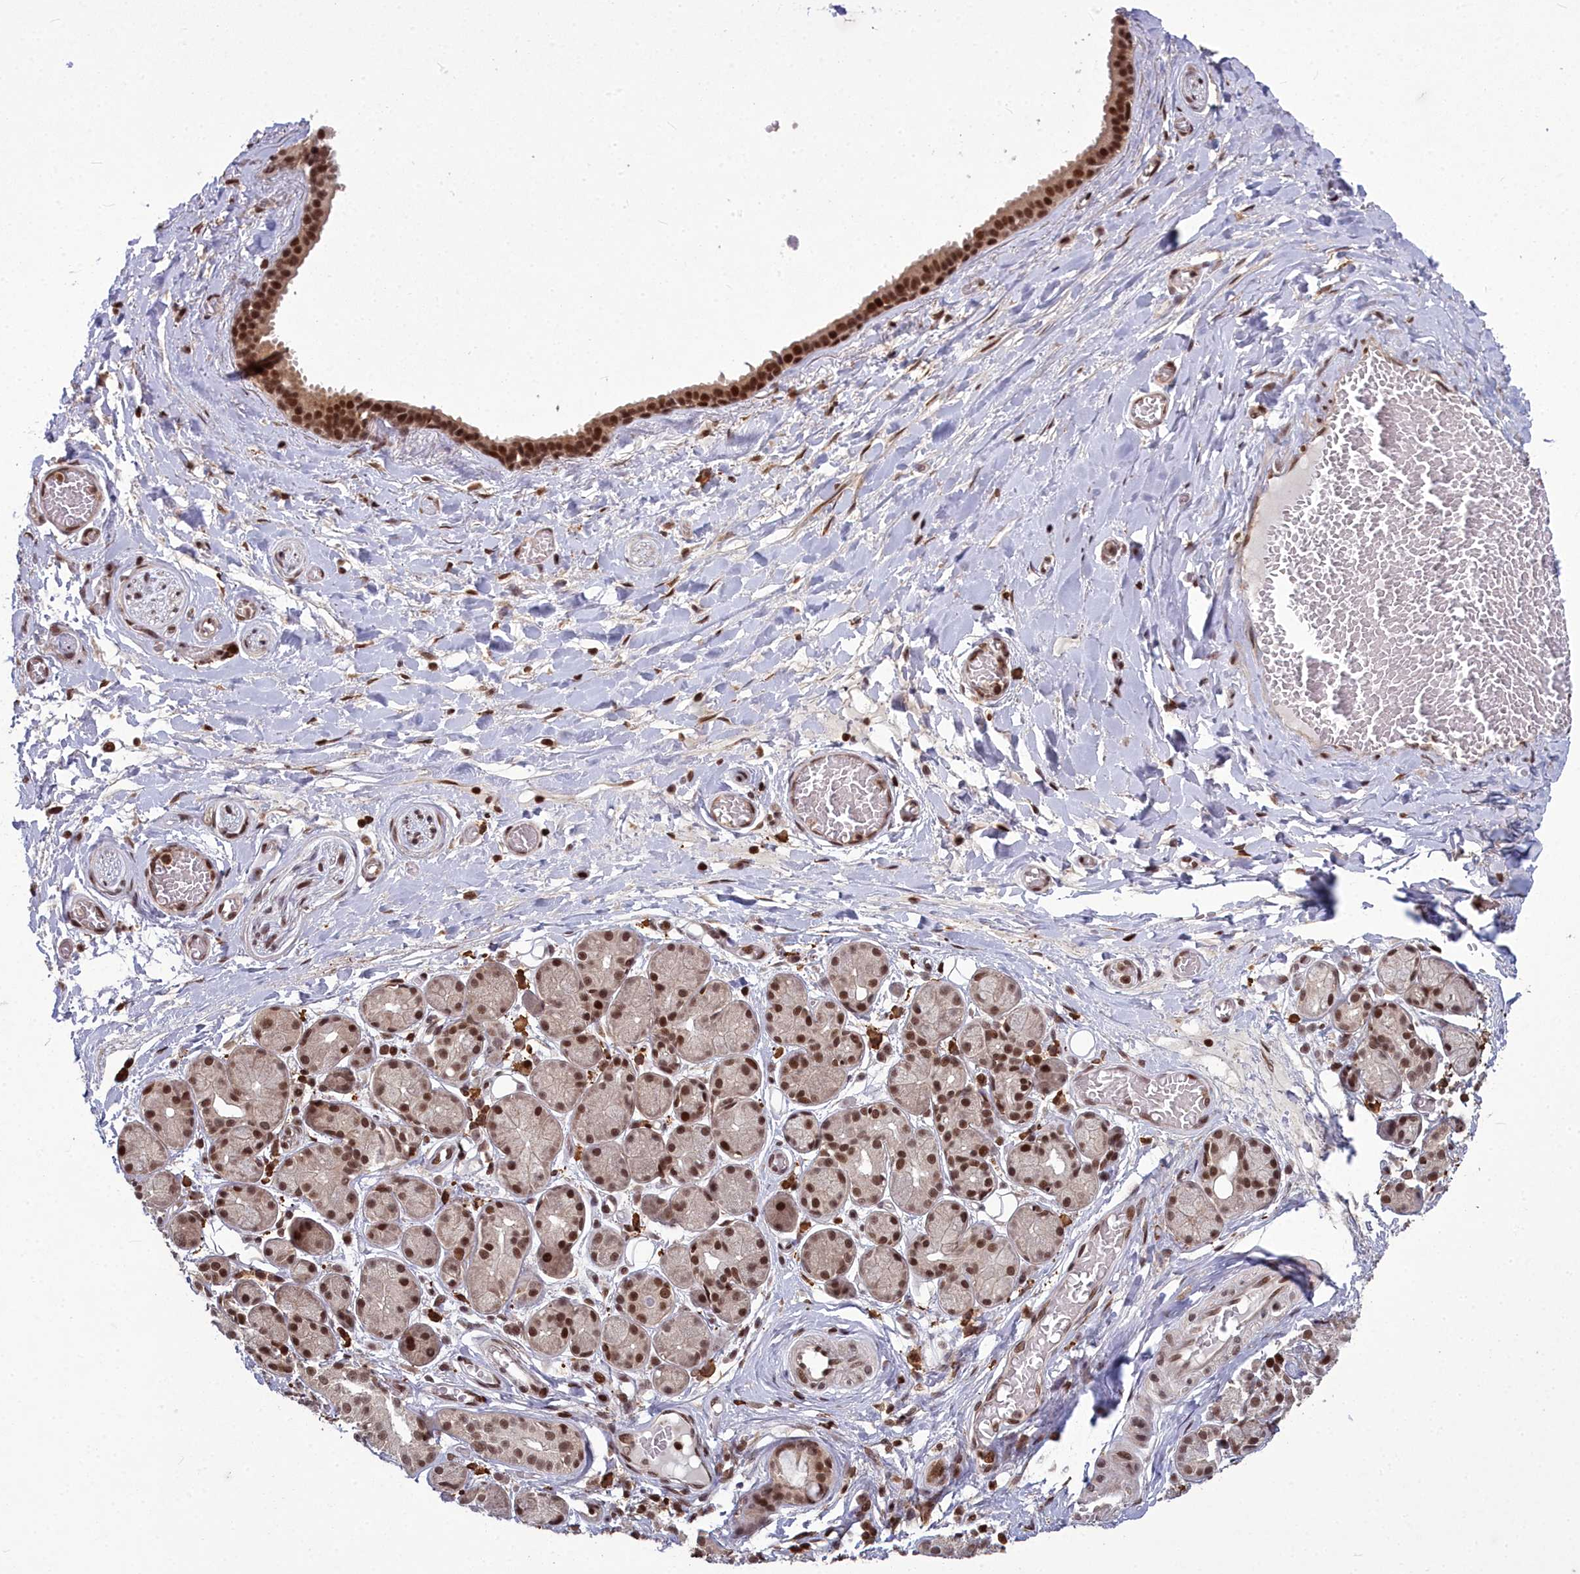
{"staining": {"intensity": "moderate", "quantity": ">75%", "location": "nuclear"}, "tissue": "adipose tissue", "cell_type": "Adipocytes", "image_type": "normal", "snomed": [{"axis": "morphology", "description": "Normal tissue, NOS"}, {"axis": "topography", "description": "Salivary gland"}, {"axis": "topography", "description": "Peripheral nerve tissue"}], "caption": "A micrograph of adipose tissue stained for a protein exhibits moderate nuclear brown staining in adipocytes. Using DAB (brown) and hematoxylin (blue) stains, captured at high magnification using brightfield microscopy.", "gene": "GMEB1", "patient": {"sex": "male", "age": 62}}